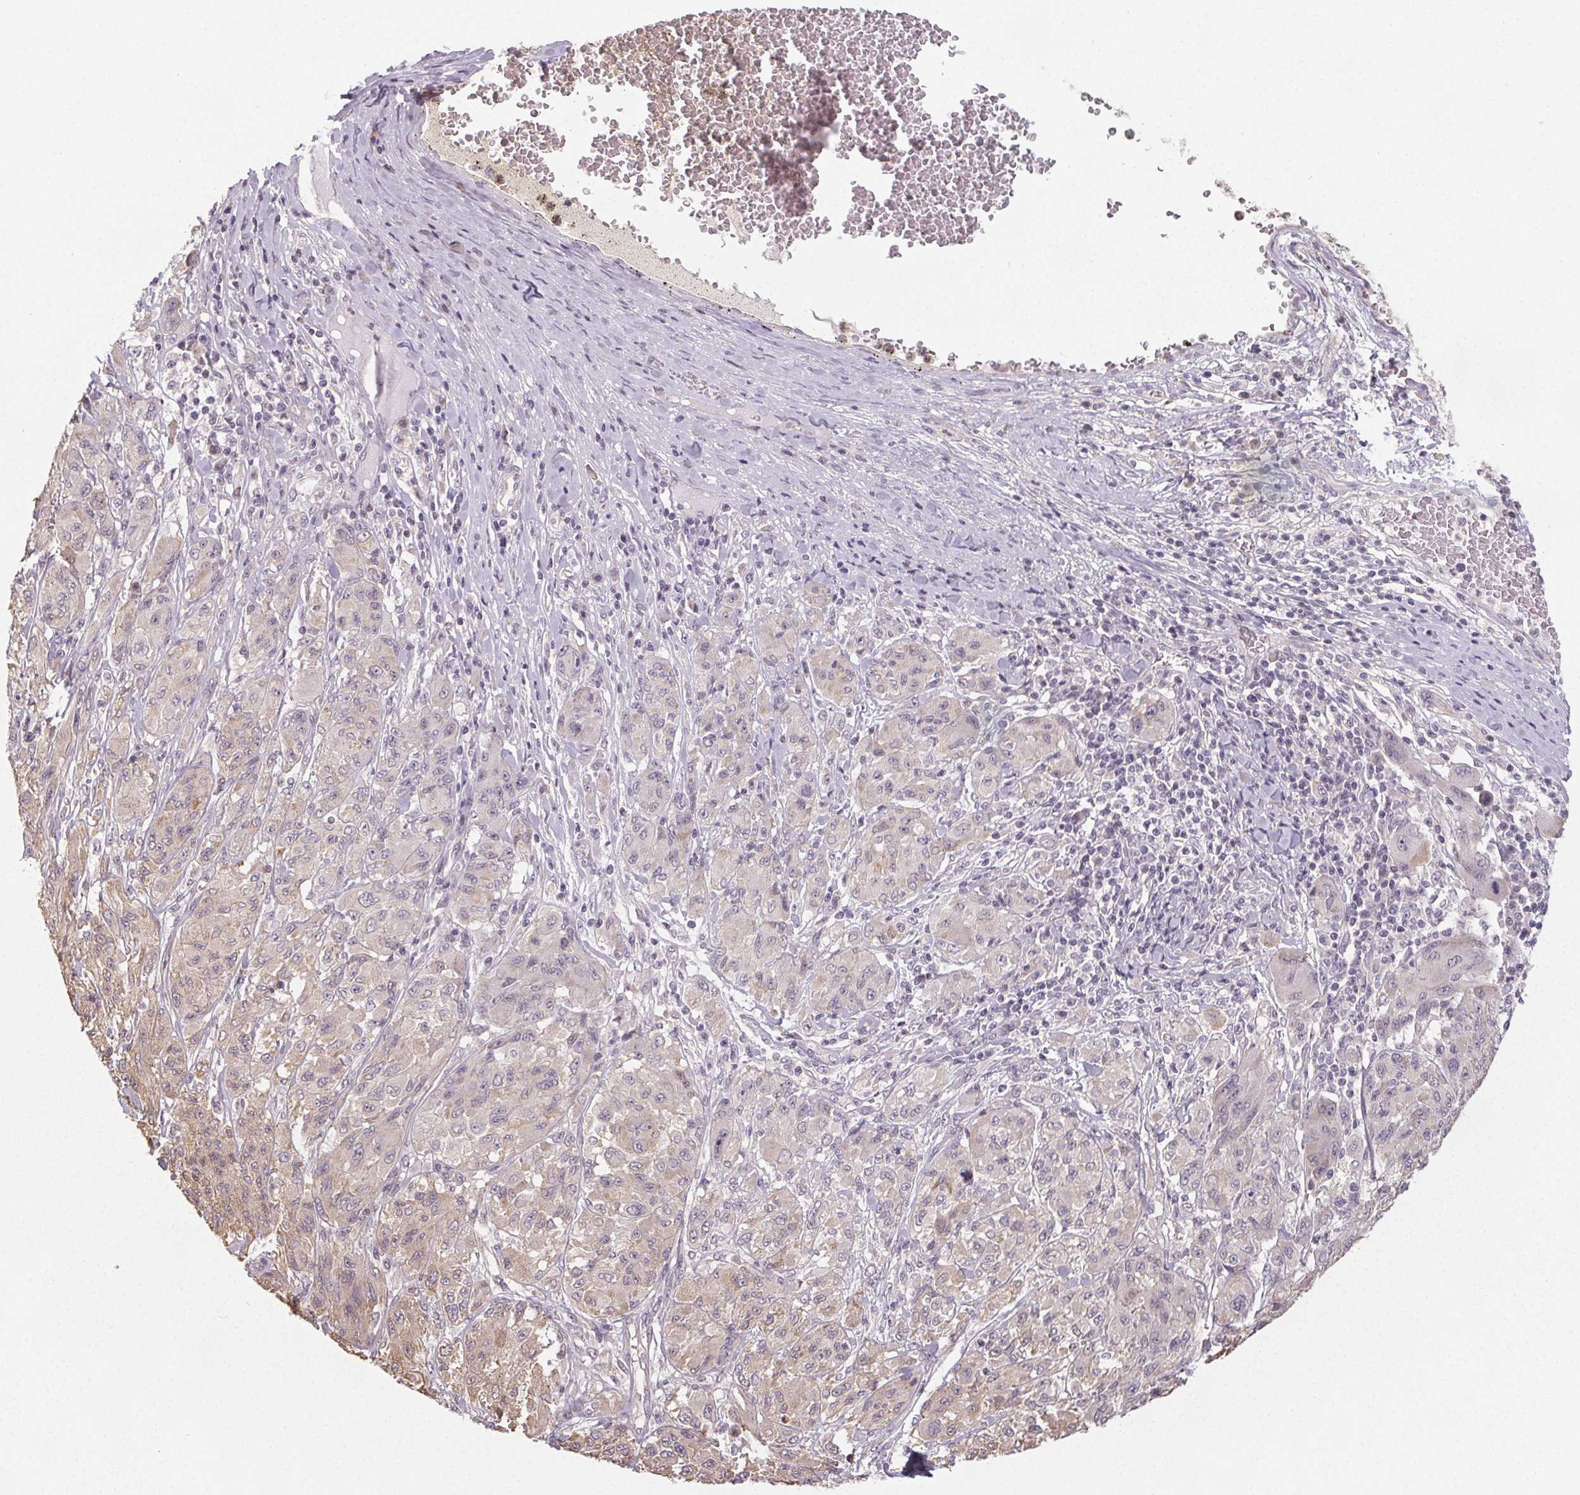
{"staining": {"intensity": "negative", "quantity": "none", "location": "none"}, "tissue": "melanoma", "cell_type": "Tumor cells", "image_type": "cancer", "snomed": [{"axis": "morphology", "description": "Malignant melanoma, NOS"}, {"axis": "topography", "description": "Skin"}], "caption": "There is no significant staining in tumor cells of malignant melanoma. Nuclei are stained in blue.", "gene": "SLC26A2", "patient": {"sex": "female", "age": 91}}